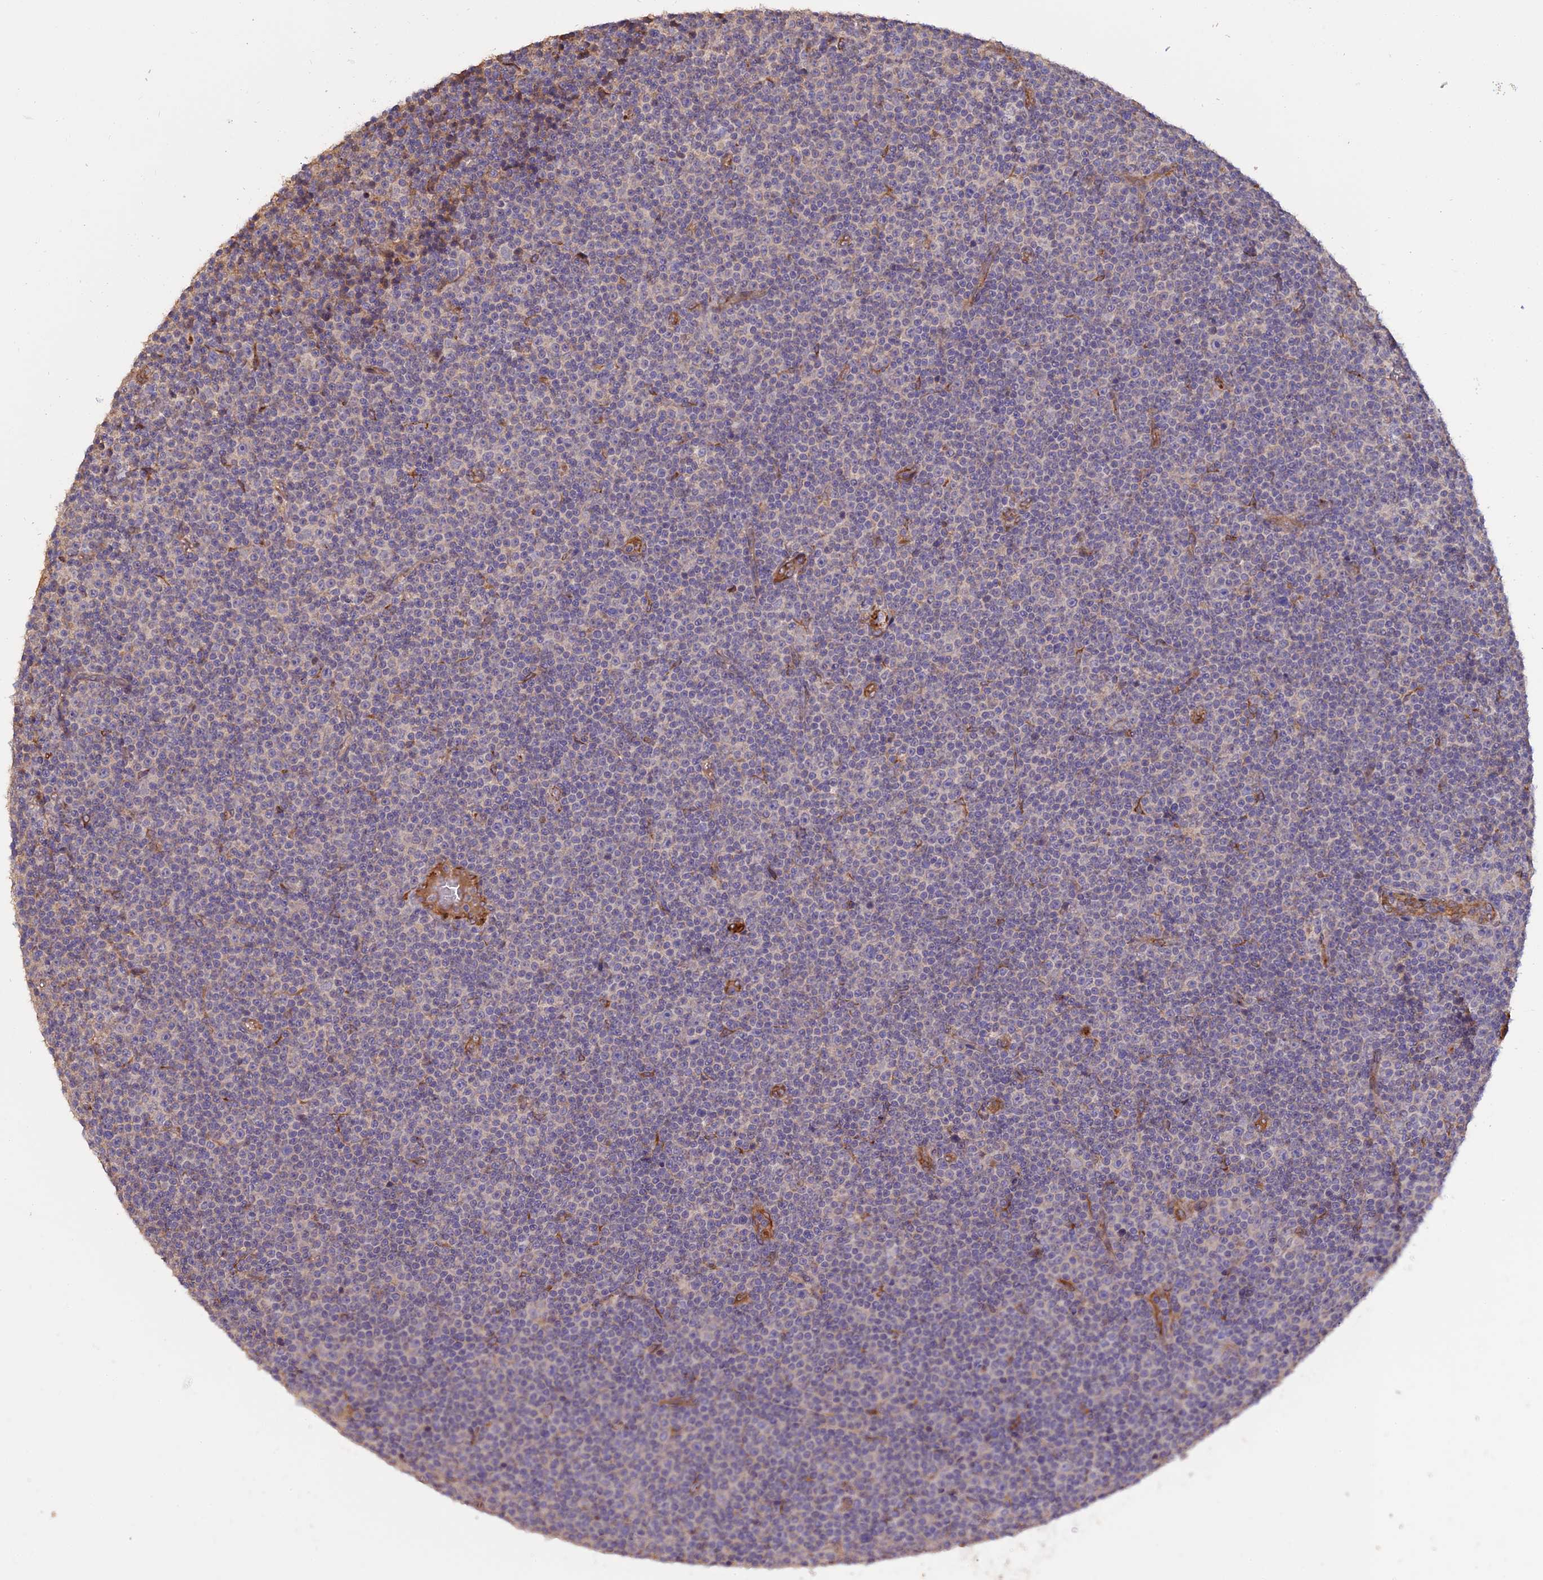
{"staining": {"intensity": "negative", "quantity": "none", "location": "none"}, "tissue": "lymphoma", "cell_type": "Tumor cells", "image_type": "cancer", "snomed": [{"axis": "morphology", "description": "Malignant lymphoma, non-Hodgkin's type, Low grade"}, {"axis": "topography", "description": "Lymph node"}], "caption": "This is an immunohistochemistry photomicrograph of low-grade malignant lymphoma, non-Hodgkin's type. There is no staining in tumor cells.", "gene": "PPIC", "patient": {"sex": "female", "age": 67}}